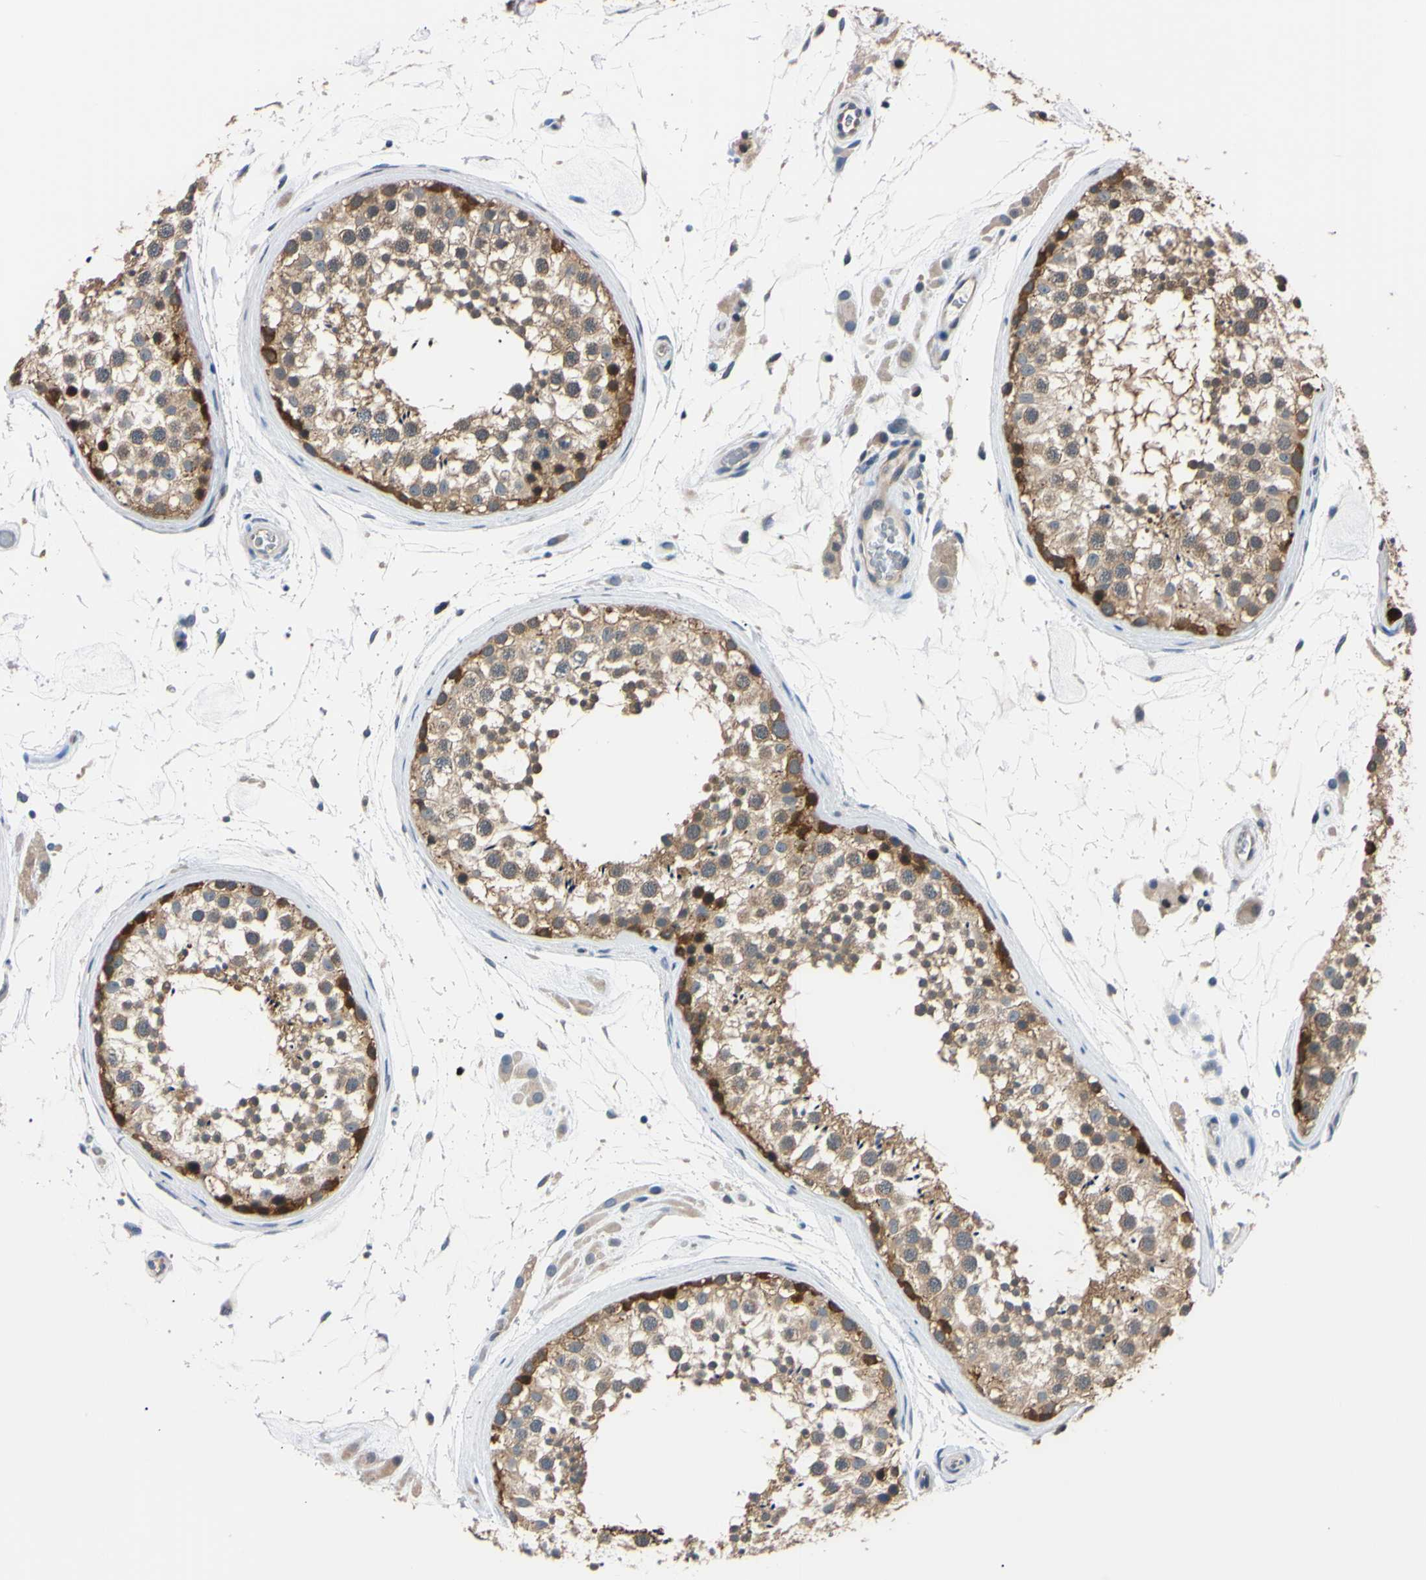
{"staining": {"intensity": "strong", "quantity": "<25%", "location": "cytoplasmic/membranous,nuclear"}, "tissue": "testis", "cell_type": "Cells in seminiferous ducts", "image_type": "normal", "snomed": [{"axis": "morphology", "description": "Normal tissue, NOS"}, {"axis": "topography", "description": "Testis"}], "caption": "IHC photomicrograph of unremarkable human testis stained for a protein (brown), which exhibits medium levels of strong cytoplasmic/membranous,nuclear staining in approximately <25% of cells in seminiferous ducts.", "gene": "RARS1", "patient": {"sex": "male", "age": 46}}